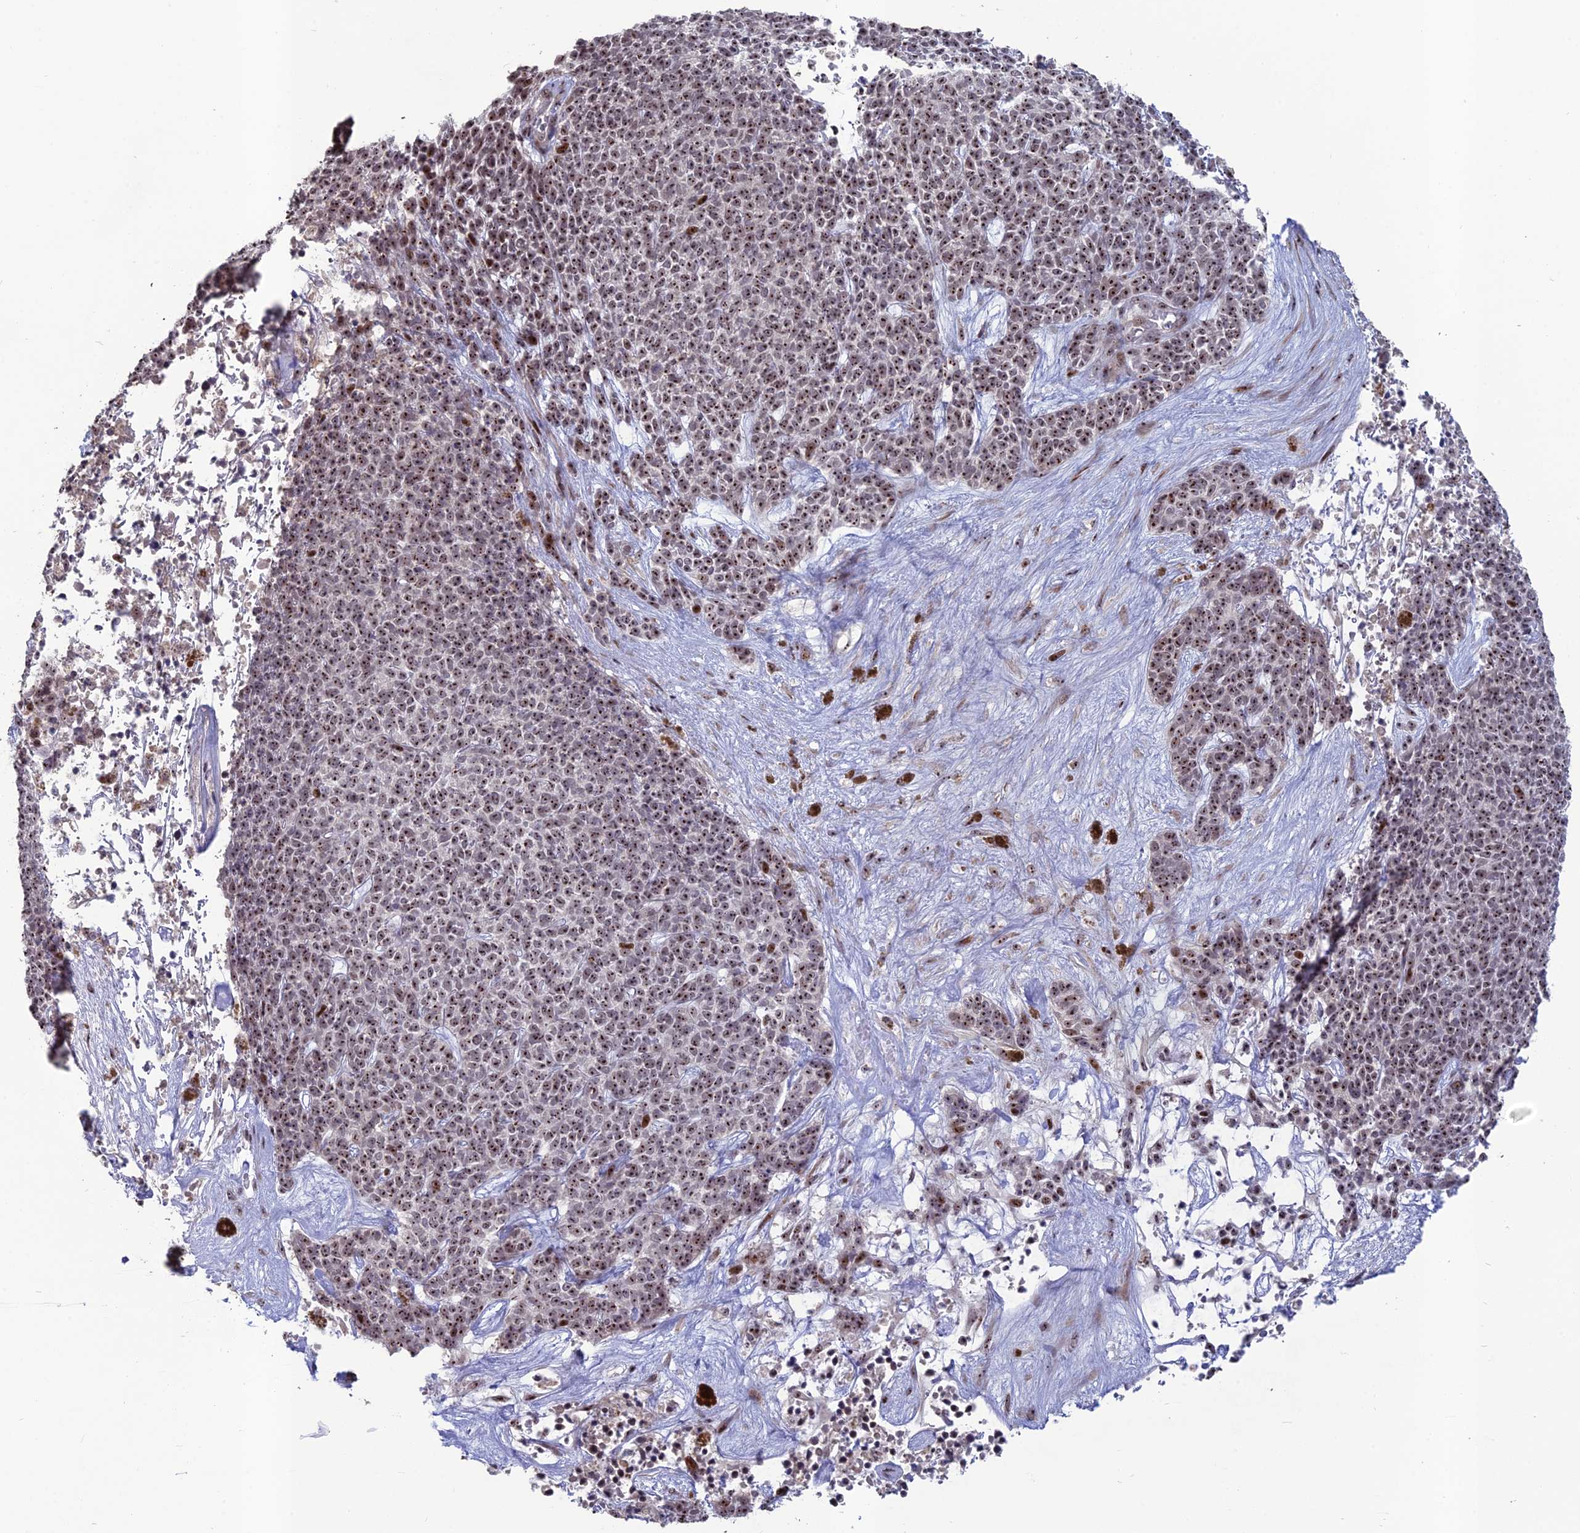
{"staining": {"intensity": "moderate", "quantity": ">75%", "location": "nuclear"}, "tissue": "skin cancer", "cell_type": "Tumor cells", "image_type": "cancer", "snomed": [{"axis": "morphology", "description": "Basal cell carcinoma"}, {"axis": "topography", "description": "Skin"}], "caption": "DAB immunohistochemical staining of human skin cancer demonstrates moderate nuclear protein expression in about >75% of tumor cells.", "gene": "FAM131A", "patient": {"sex": "female", "age": 84}}